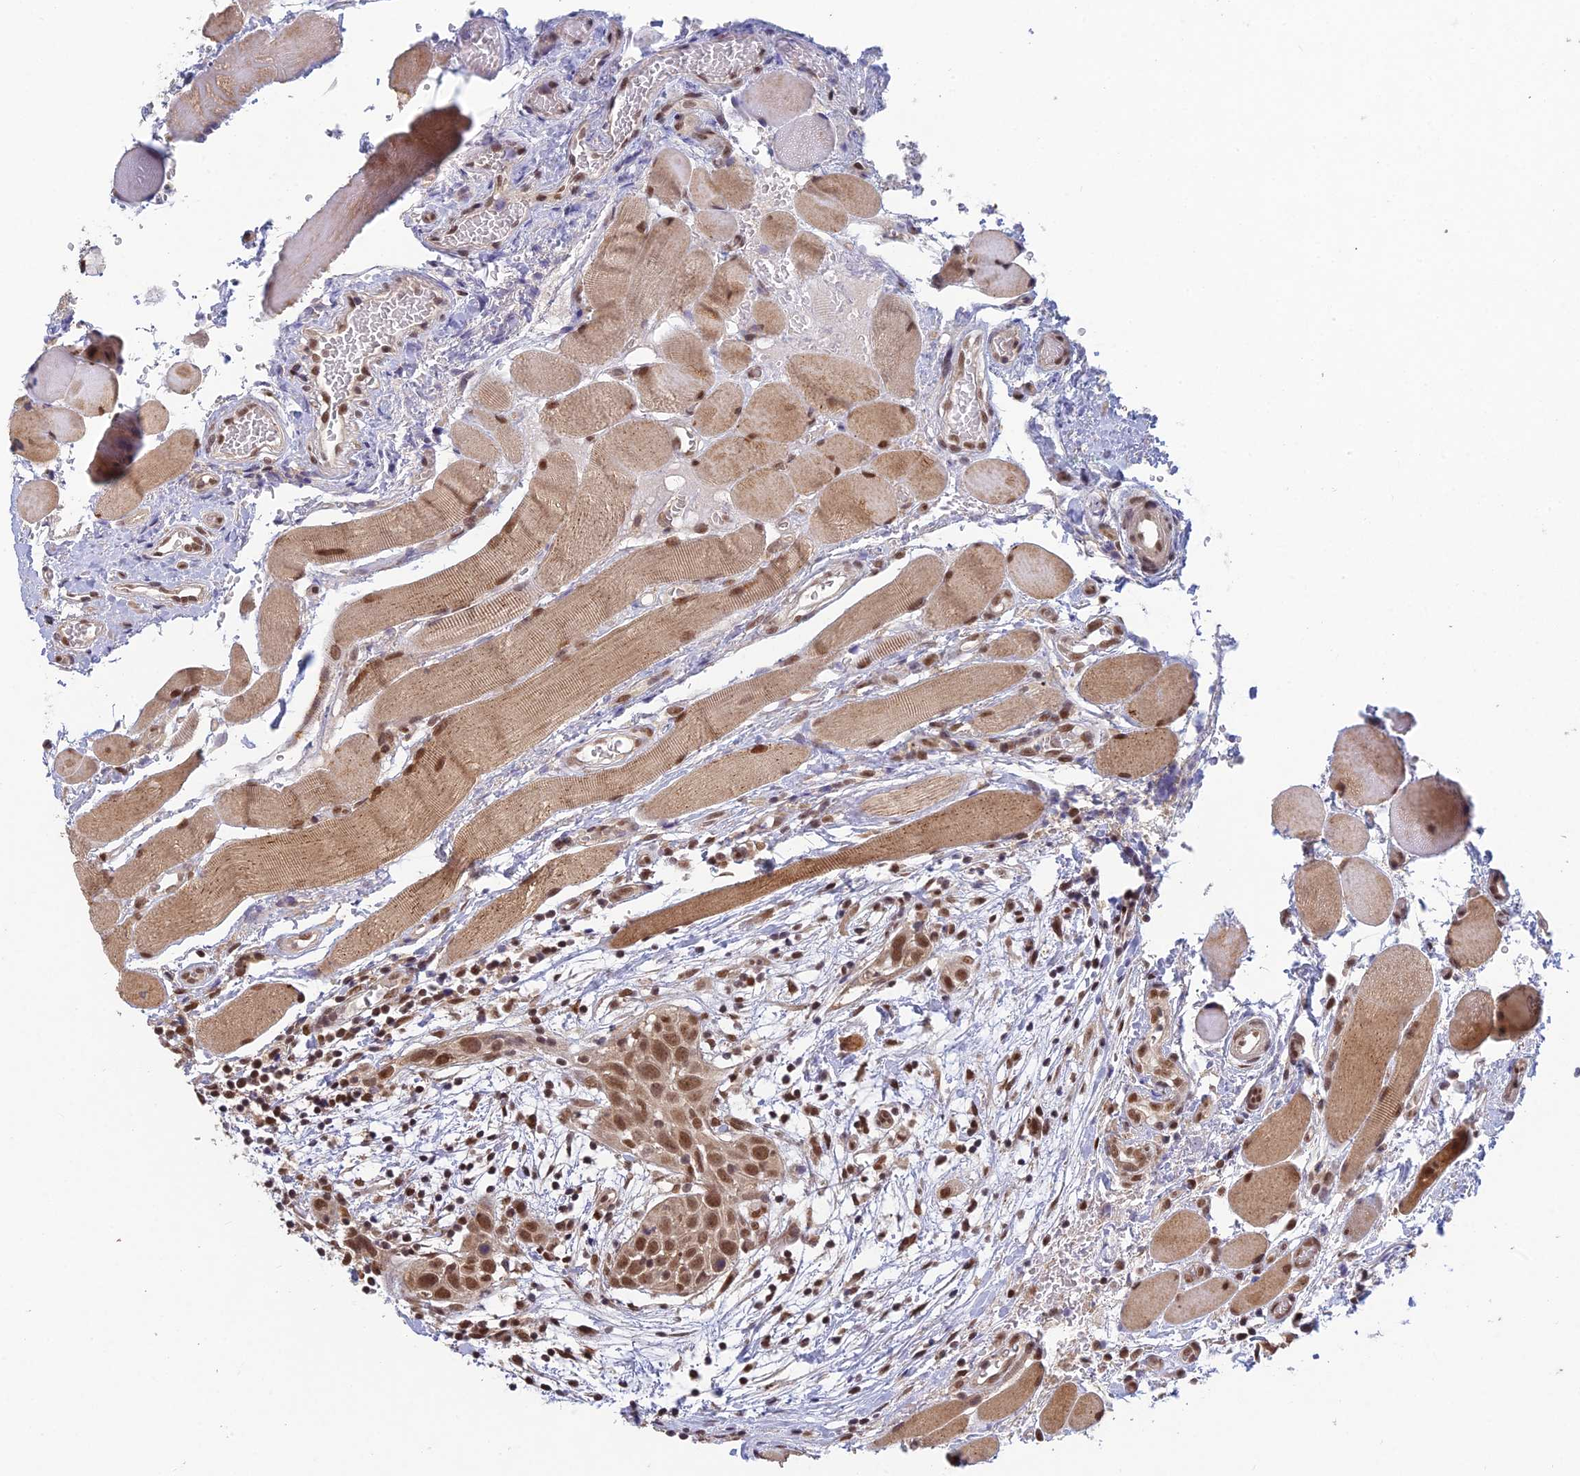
{"staining": {"intensity": "moderate", "quantity": ">75%", "location": "nuclear"}, "tissue": "head and neck cancer", "cell_type": "Tumor cells", "image_type": "cancer", "snomed": [{"axis": "morphology", "description": "Squamous cell carcinoma, NOS"}, {"axis": "topography", "description": "Oral tissue"}, {"axis": "topography", "description": "Head-Neck"}], "caption": "Head and neck squamous cell carcinoma was stained to show a protein in brown. There is medium levels of moderate nuclear staining in approximately >75% of tumor cells.", "gene": "RANBP3", "patient": {"sex": "female", "age": 50}}